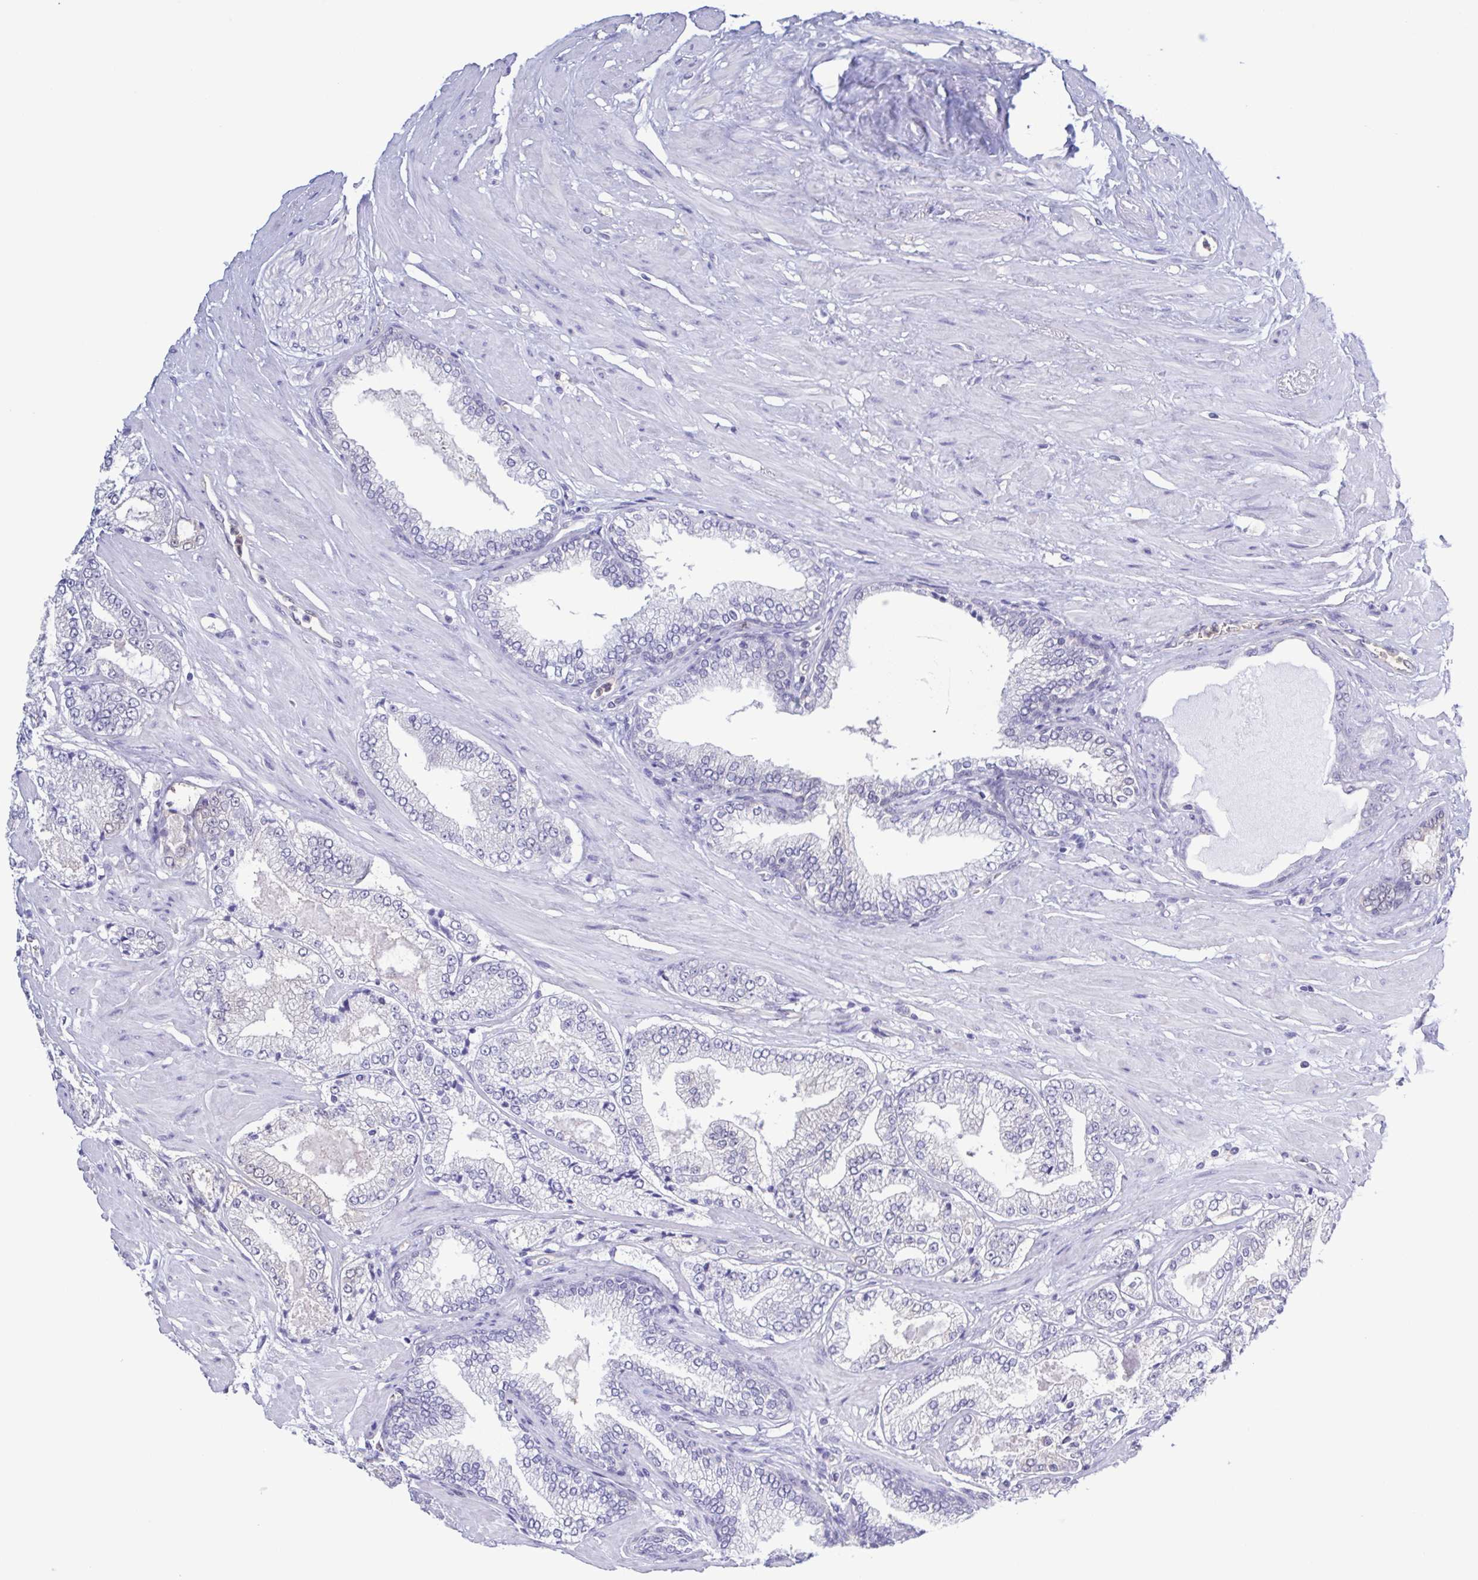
{"staining": {"intensity": "negative", "quantity": "none", "location": "none"}, "tissue": "prostate cancer", "cell_type": "Tumor cells", "image_type": "cancer", "snomed": [{"axis": "morphology", "description": "Adenocarcinoma, High grade"}, {"axis": "topography", "description": "Prostate"}], "caption": "Immunohistochemistry (IHC) of prostate cancer (adenocarcinoma (high-grade)) demonstrates no expression in tumor cells. (Immunohistochemistry, brightfield microscopy, high magnification).", "gene": "LDHC", "patient": {"sex": "male", "age": 64}}